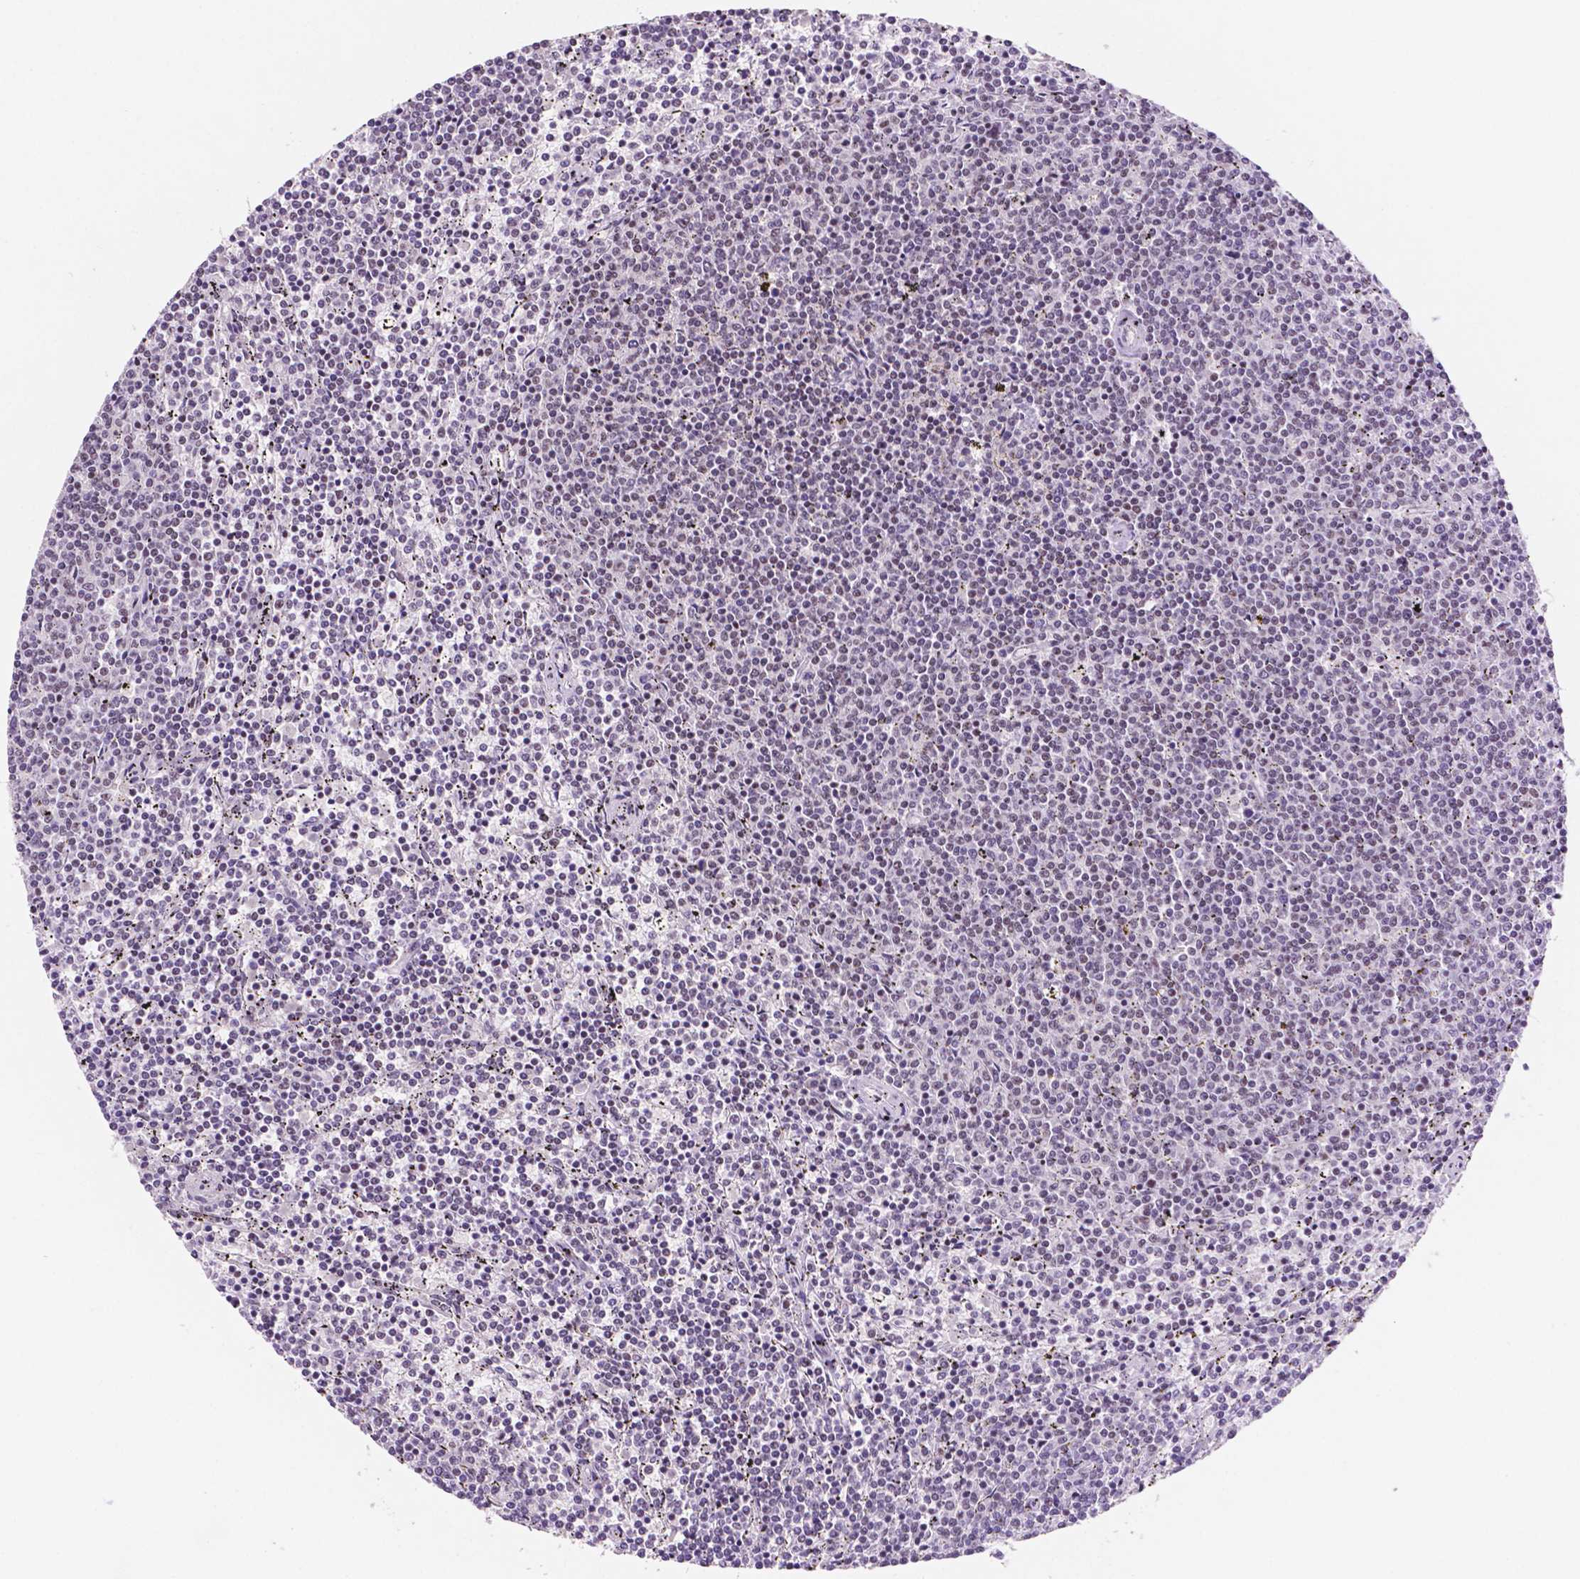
{"staining": {"intensity": "negative", "quantity": "none", "location": "none"}, "tissue": "lymphoma", "cell_type": "Tumor cells", "image_type": "cancer", "snomed": [{"axis": "morphology", "description": "Malignant lymphoma, non-Hodgkin's type, Low grade"}, {"axis": "topography", "description": "Spleen"}], "caption": "An IHC photomicrograph of lymphoma is shown. There is no staining in tumor cells of lymphoma.", "gene": "NCOR1", "patient": {"sex": "female", "age": 50}}